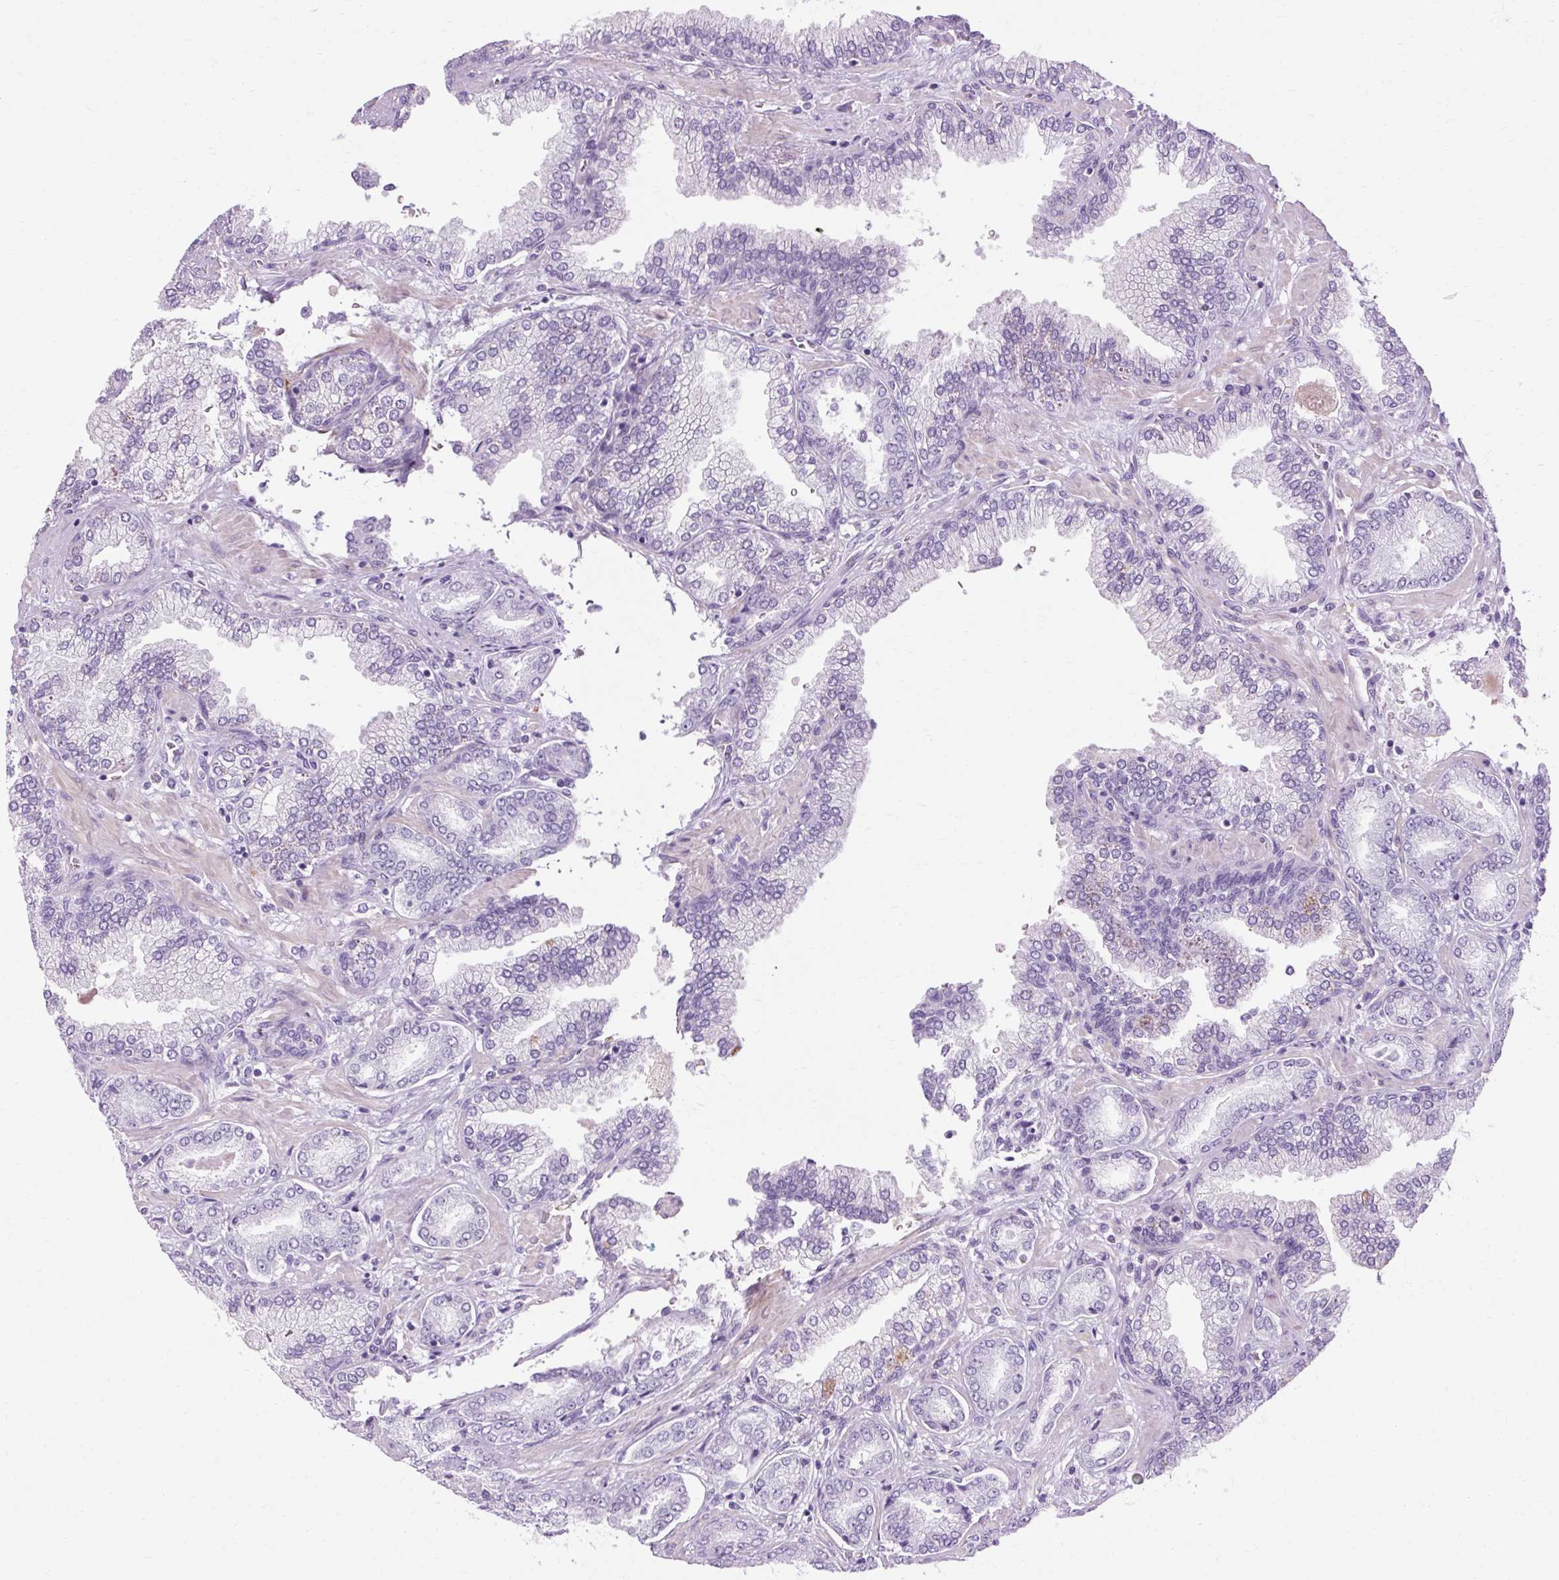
{"staining": {"intensity": "negative", "quantity": "none", "location": "none"}, "tissue": "prostate cancer", "cell_type": "Tumor cells", "image_type": "cancer", "snomed": [{"axis": "morphology", "description": "Adenocarcinoma, High grade"}, {"axis": "topography", "description": "Prostate"}], "caption": "Image shows no significant protein positivity in tumor cells of prostate cancer.", "gene": "OOEP", "patient": {"sex": "male", "age": 72}}